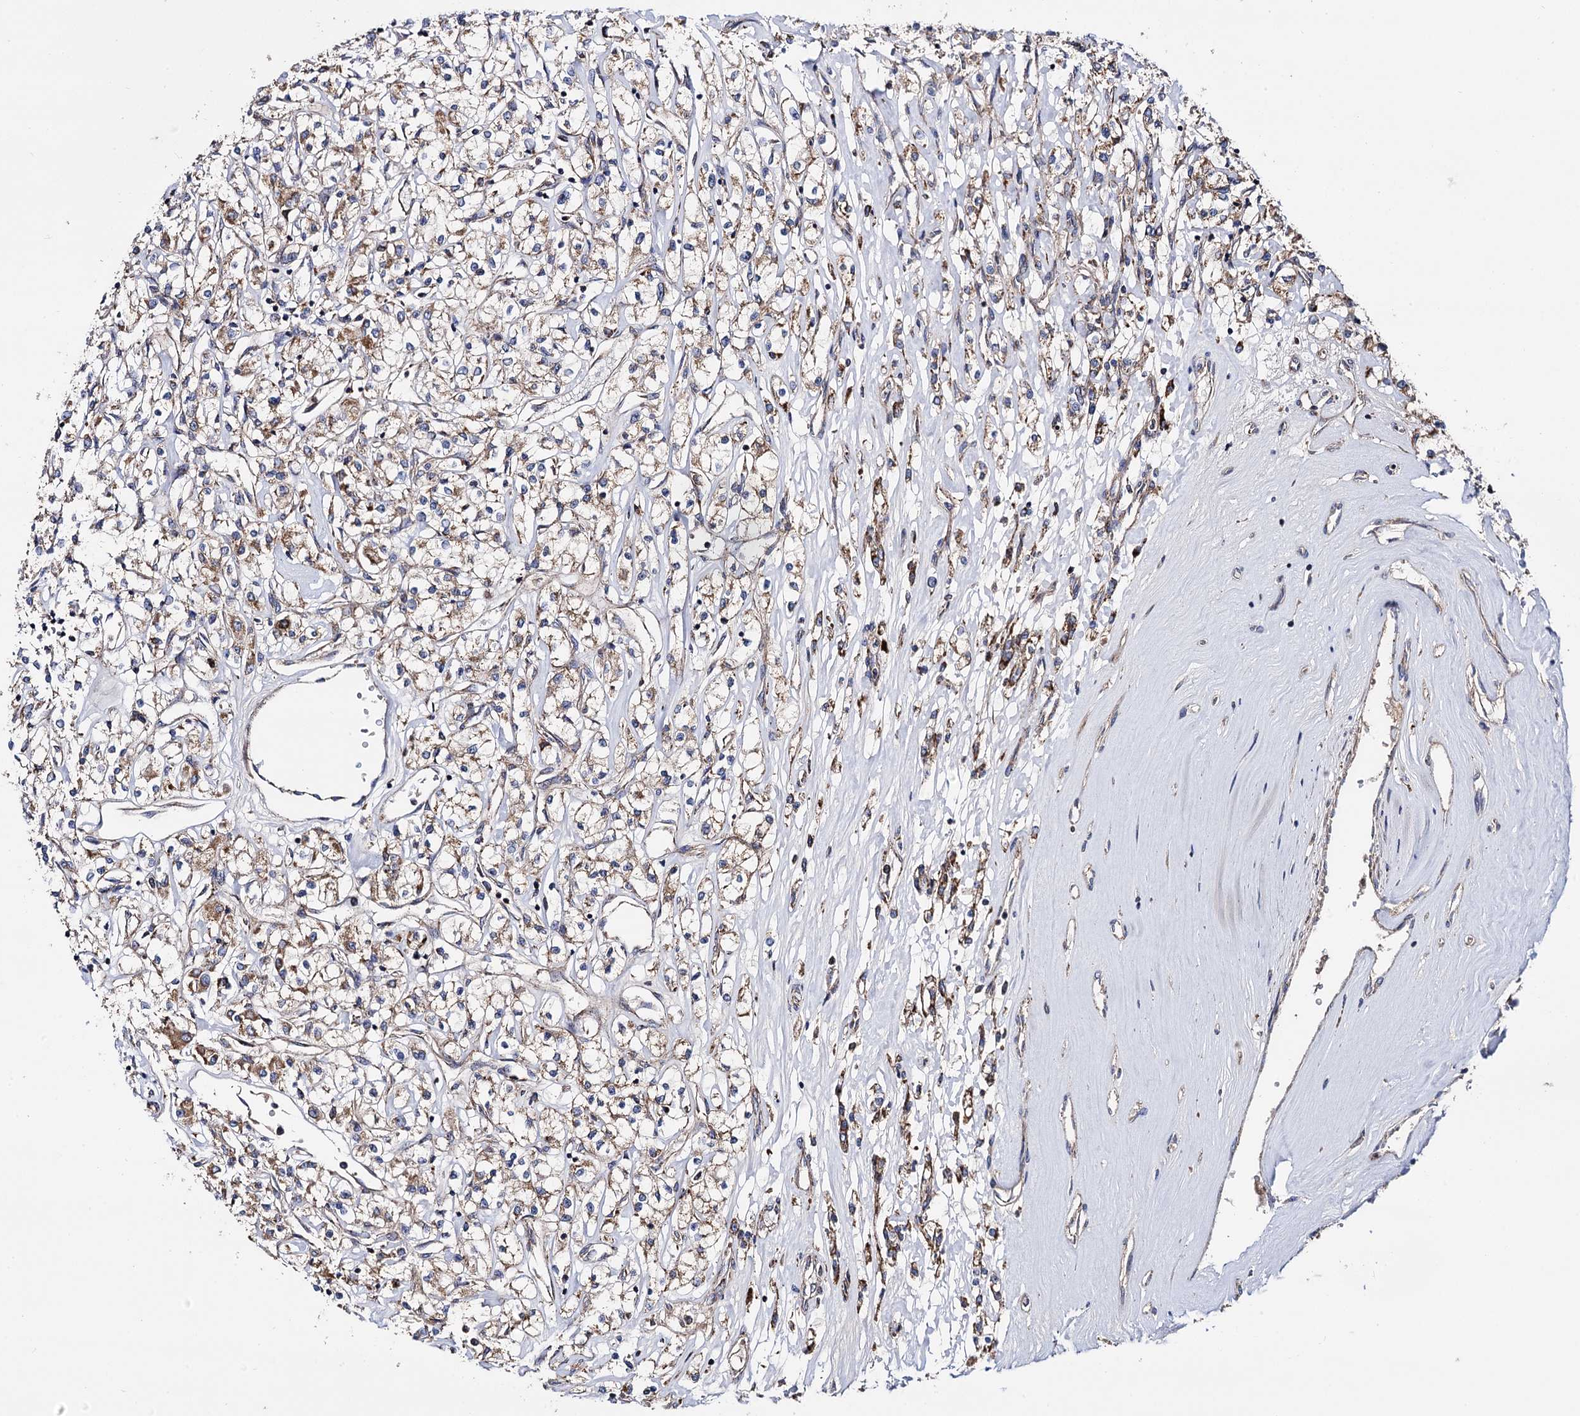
{"staining": {"intensity": "moderate", "quantity": "25%-75%", "location": "cytoplasmic/membranous"}, "tissue": "renal cancer", "cell_type": "Tumor cells", "image_type": "cancer", "snomed": [{"axis": "morphology", "description": "Adenocarcinoma, NOS"}, {"axis": "topography", "description": "Kidney"}], "caption": "The histopathology image shows immunohistochemical staining of renal cancer (adenocarcinoma). There is moderate cytoplasmic/membranous staining is seen in approximately 25%-75% of tumor cells.", "gene": "IQCH", "patient": {"sex": "female", "age": 59}}